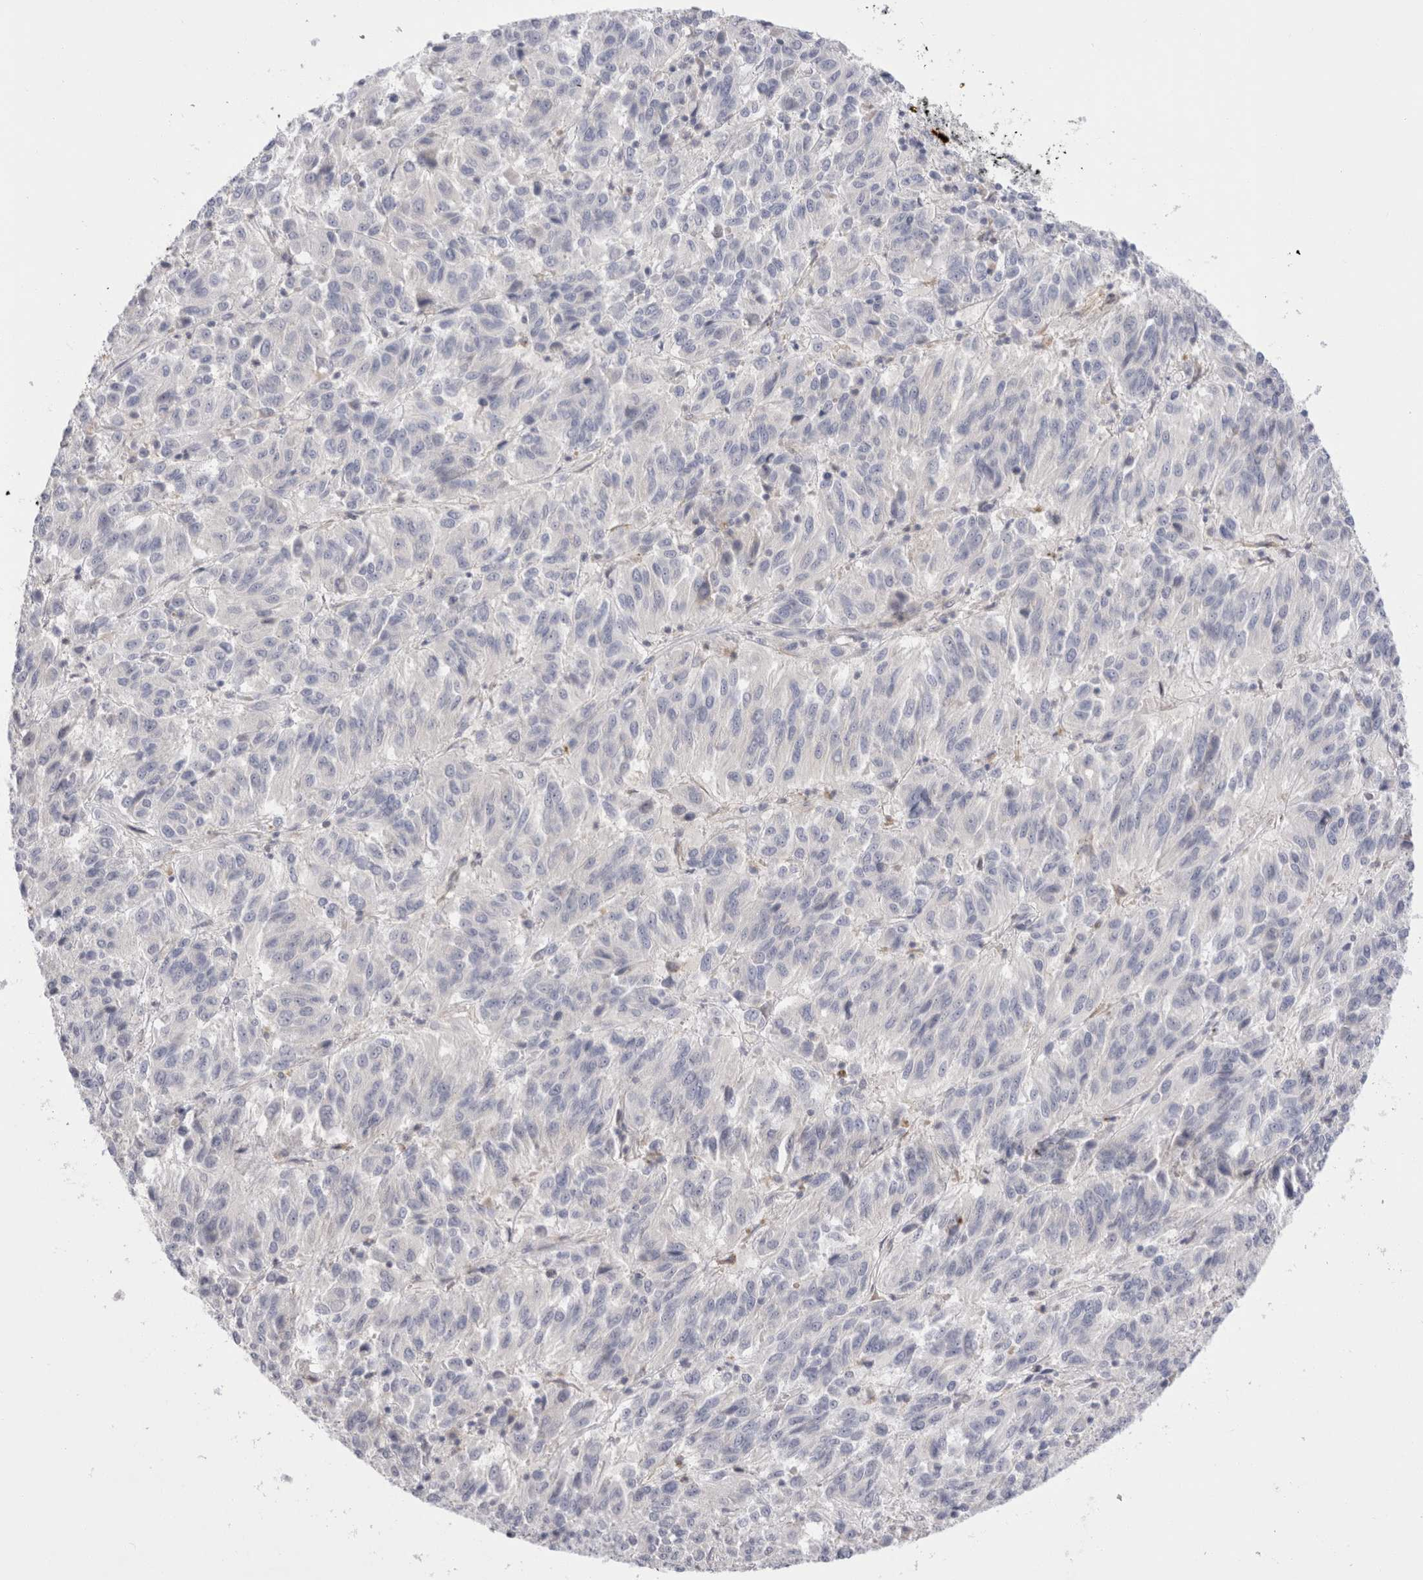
{"staining": {"intensity": "negative", "quantity": "none", "location": "none"}, "tissue": "melanoma", "cell_type": "Tumor cells", "image_type": "cancer", "snomed": [{"axis": "morphology", "description": "Malignant melanoma, Metastatic site"}, {"axis": "topography", "description": "Lung"}], "caption": "Protein analysis of melanoma demonstrates no significant staining in tumor cells.", "gene": "SPINK2", "patient": {"sex": "male", "age": 64}}